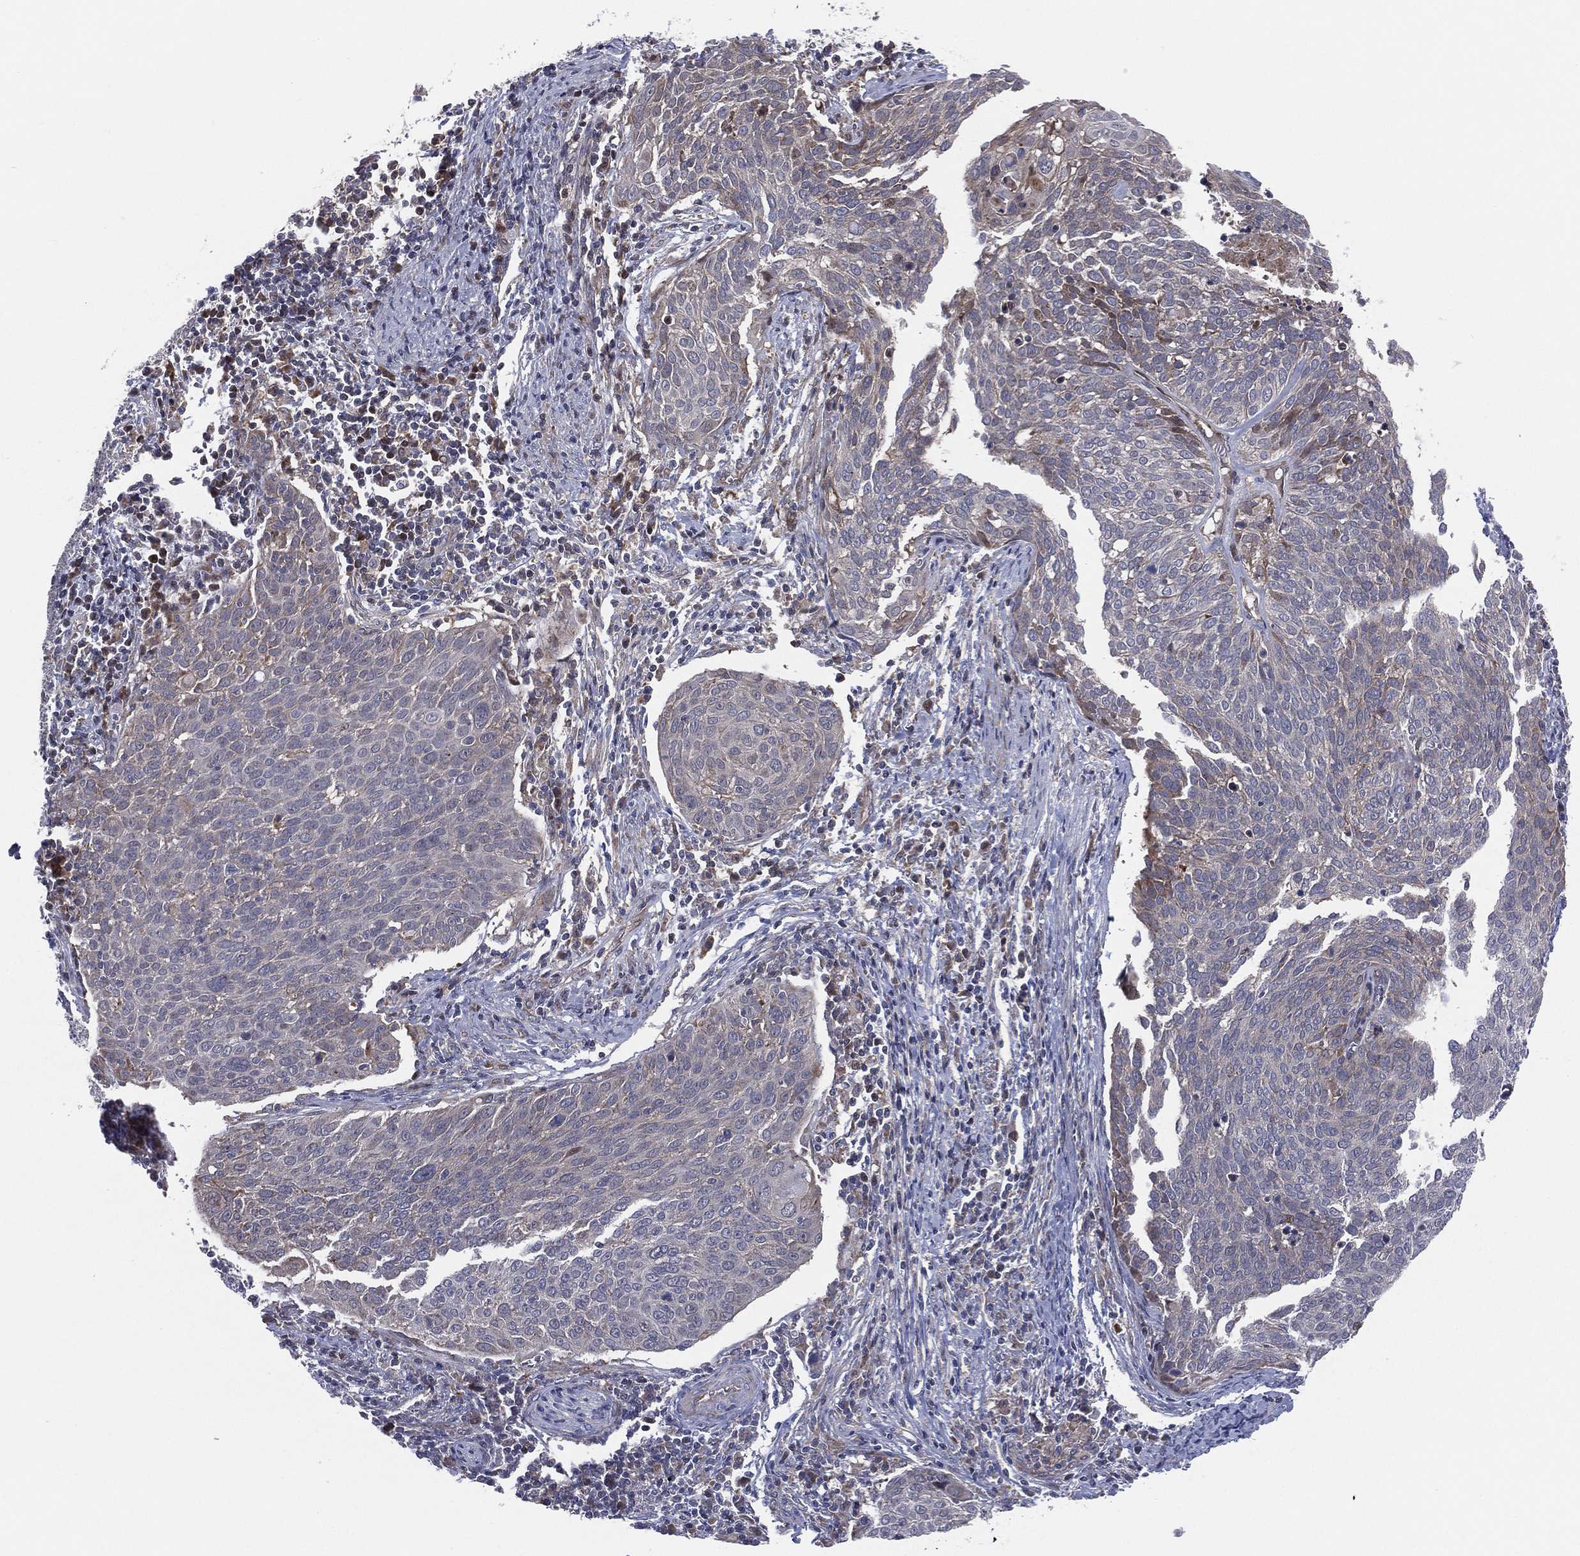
{"staining": {"intensity": "weak", "quantity": "<25%", "location": "cytoplasmic/membranous"}, "tissue": "cervical cancer", "cell_type": "Tumor cells", "image_type": "cancer", "snomed": [{"axis": "morphology", "description": "Squamous cell carcinoma, NOS"}, {"axis": "topography", "description": "Cervix"}], "caption": "Immunohistochemistry micrograph of neoplastic tissue: cervical cancer (squamous cell carcinoma) stained with DAB demonstrates no significant protein positivity in tumor cells. The staining is performed using DAB (3,3'-diaminobenzidine) brown chromogen with nuclei counter-stained in using hematoxylin.", "gene": "UTP14A", "patient": {"sex": "female", "age": 39}}